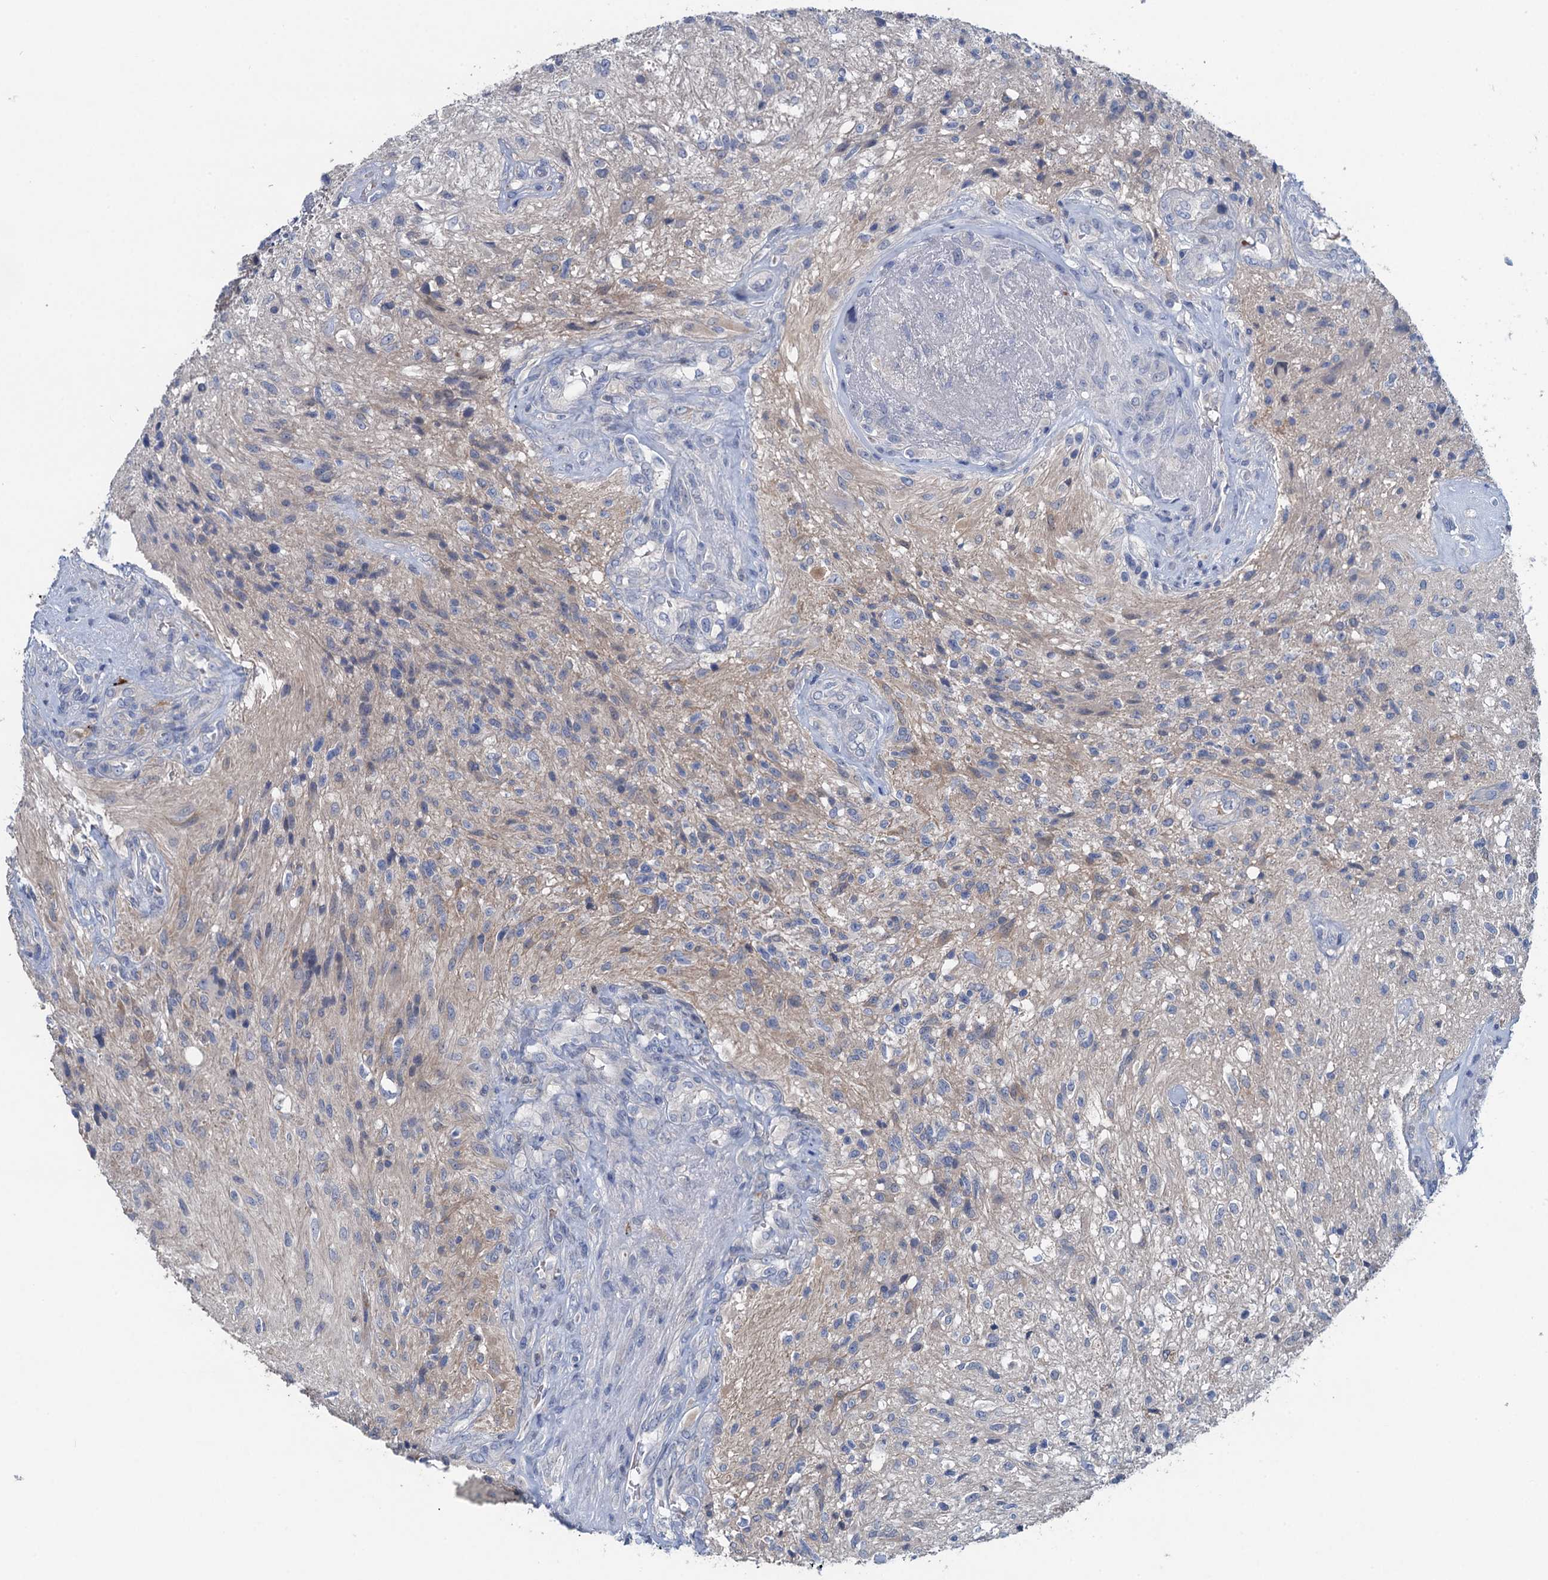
{"staining": {"intensity": "negative", "quantity": "none", "location": "none"}, "tissue": "glioma", "cell_type": "Tumor cells", "image_type": "cancer", "snomed": [{"axis": "morphology", "description": "Glioma, malignant, High grade"}, {"axis": "topography", "description": "Brain"}], "caption": "Tumor cells show no significant protein expression in malignant high-grade glioma.", "gene": "RTKN2", "patient": {"sex": "male", "age": 56}}